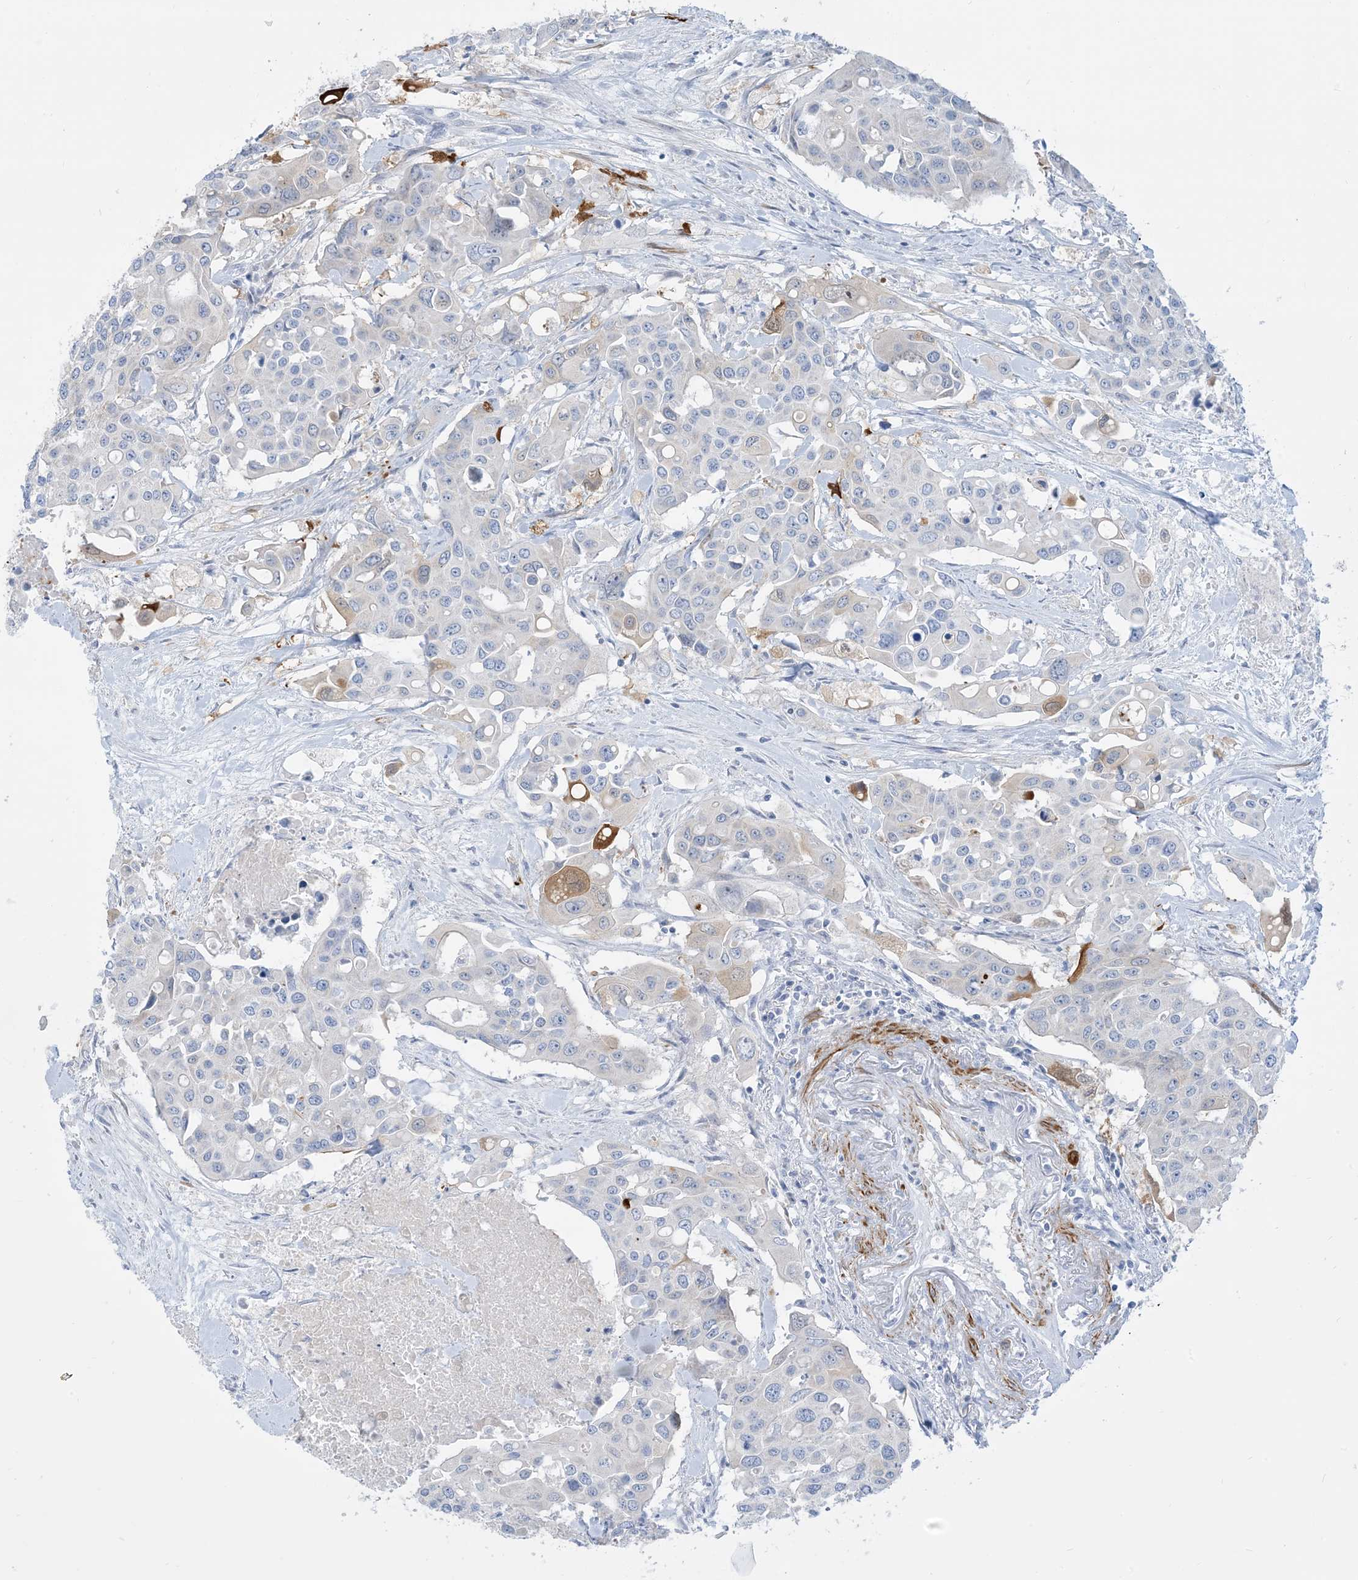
{"staining": {"intensity": "weak", "quantity": "<25%", "location": "cytoplasmic/membranous"}, "tissue": "colorectal cancer", "cell_type": "Tumor cells", "image_type": "cancer", "snomed": [{"axis": "morphology", "description": "Adenocarcinoma, NOS"}, {"axis": "topography", "description": "Colon"}], "caption": "An immunohistochemistry (IHC) photomicrograph of colorectal adenocarcinoma is shown. There is no staining in tumor cells of colorectal adenocarcinoma.", "gene": "MARS2", "patient": {"sex": "male", "age": 77}}